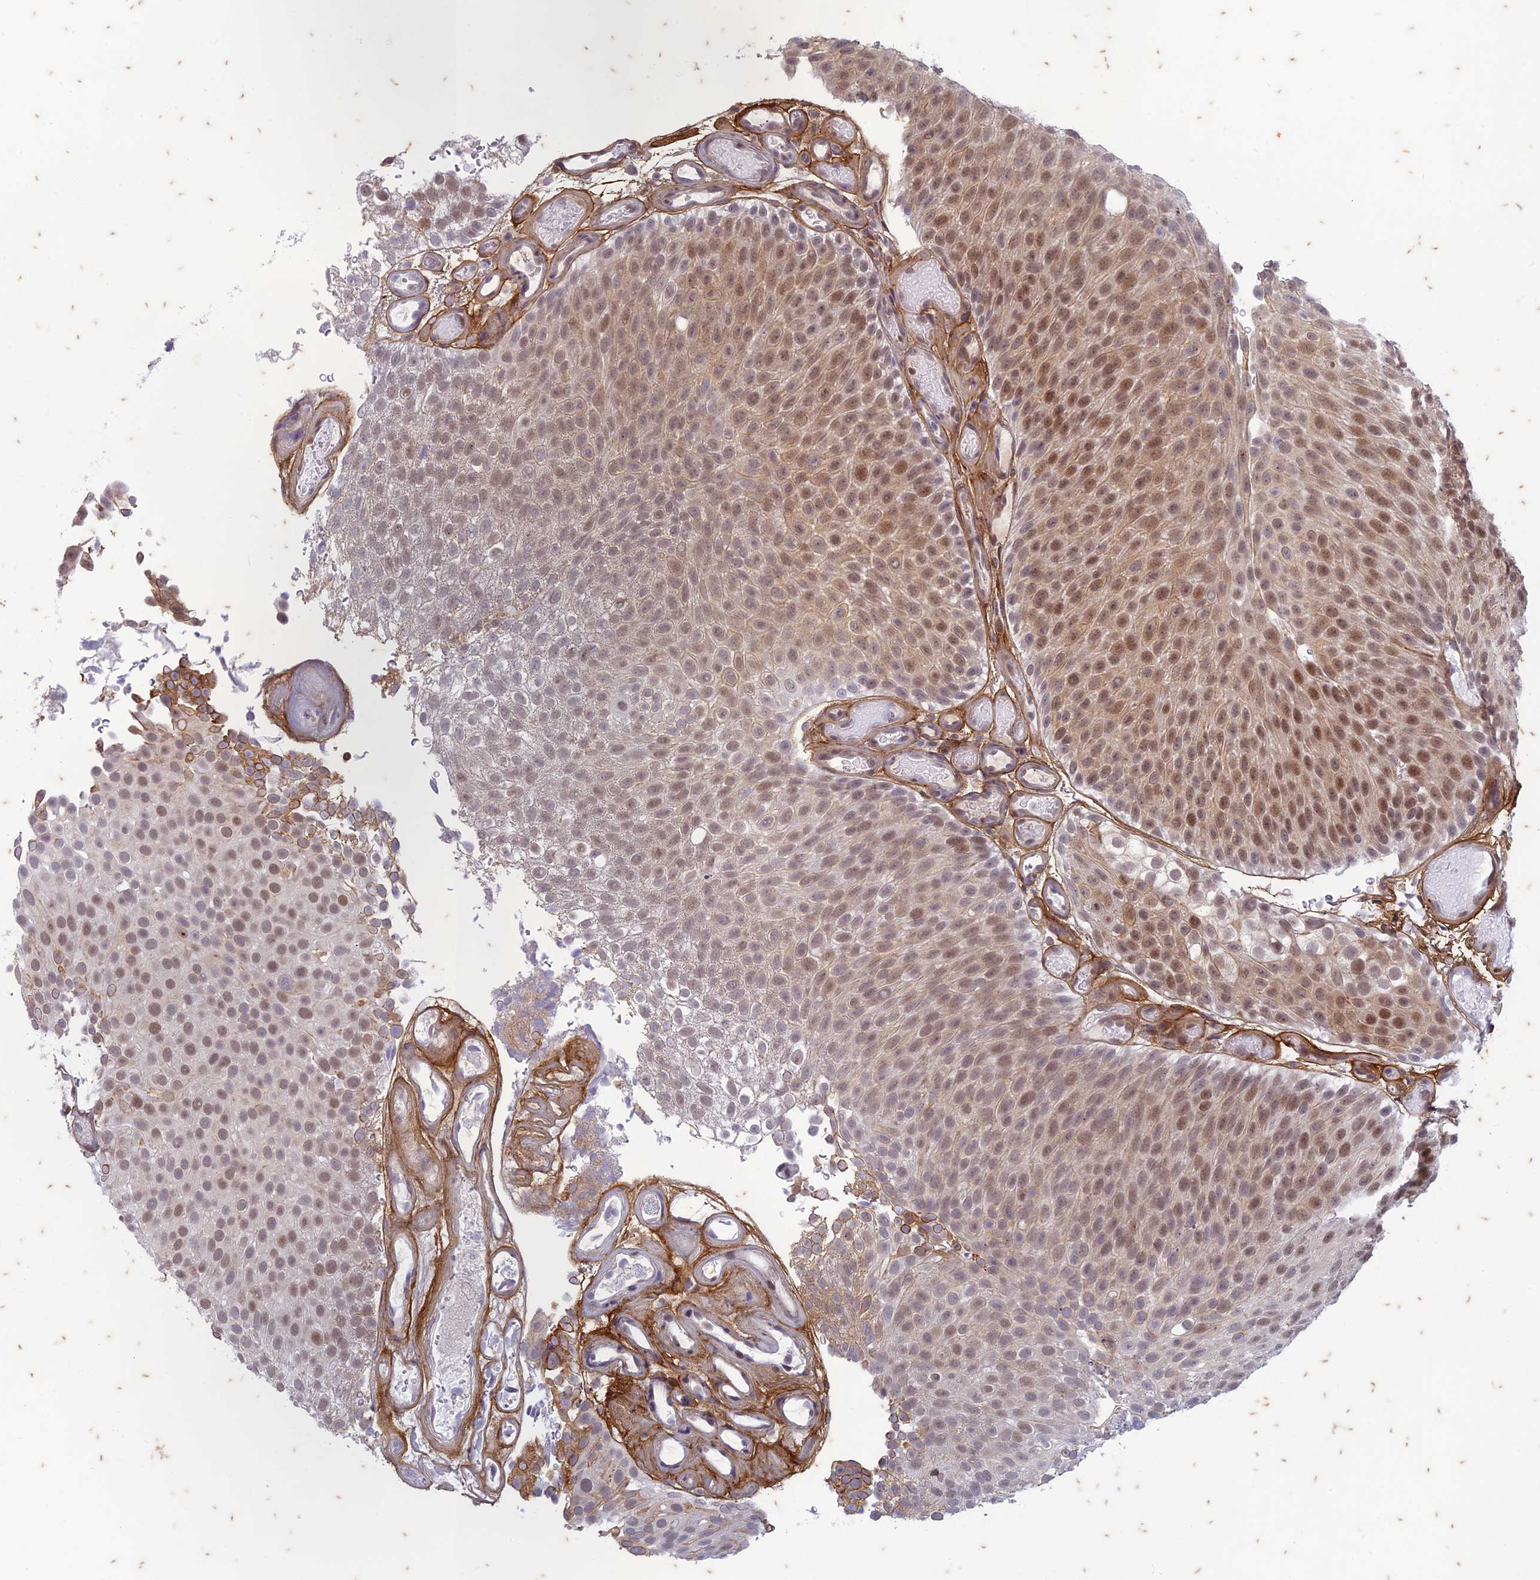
{"staining": {"intensity": "moderate", "quantity": ">75%", "location": "nuclear"}, "tissue": "urothelial cancer", "cell_type": "Tumor cells", "image_type": "cancer", "snomed": [{"axis": "morphology", "description": "Urothelial carcinoma, Low grade"}, {"axis": "topography", "description": "Urinary bladder"}], "caption": "Moderate nuclear staining for a protein is present in approximately >75% of tumor cells of urothelial cancer using immunohistochemistry (IHC).", "gene": "PABPN1L", "patient": {"sex": "male", "age": 78}}